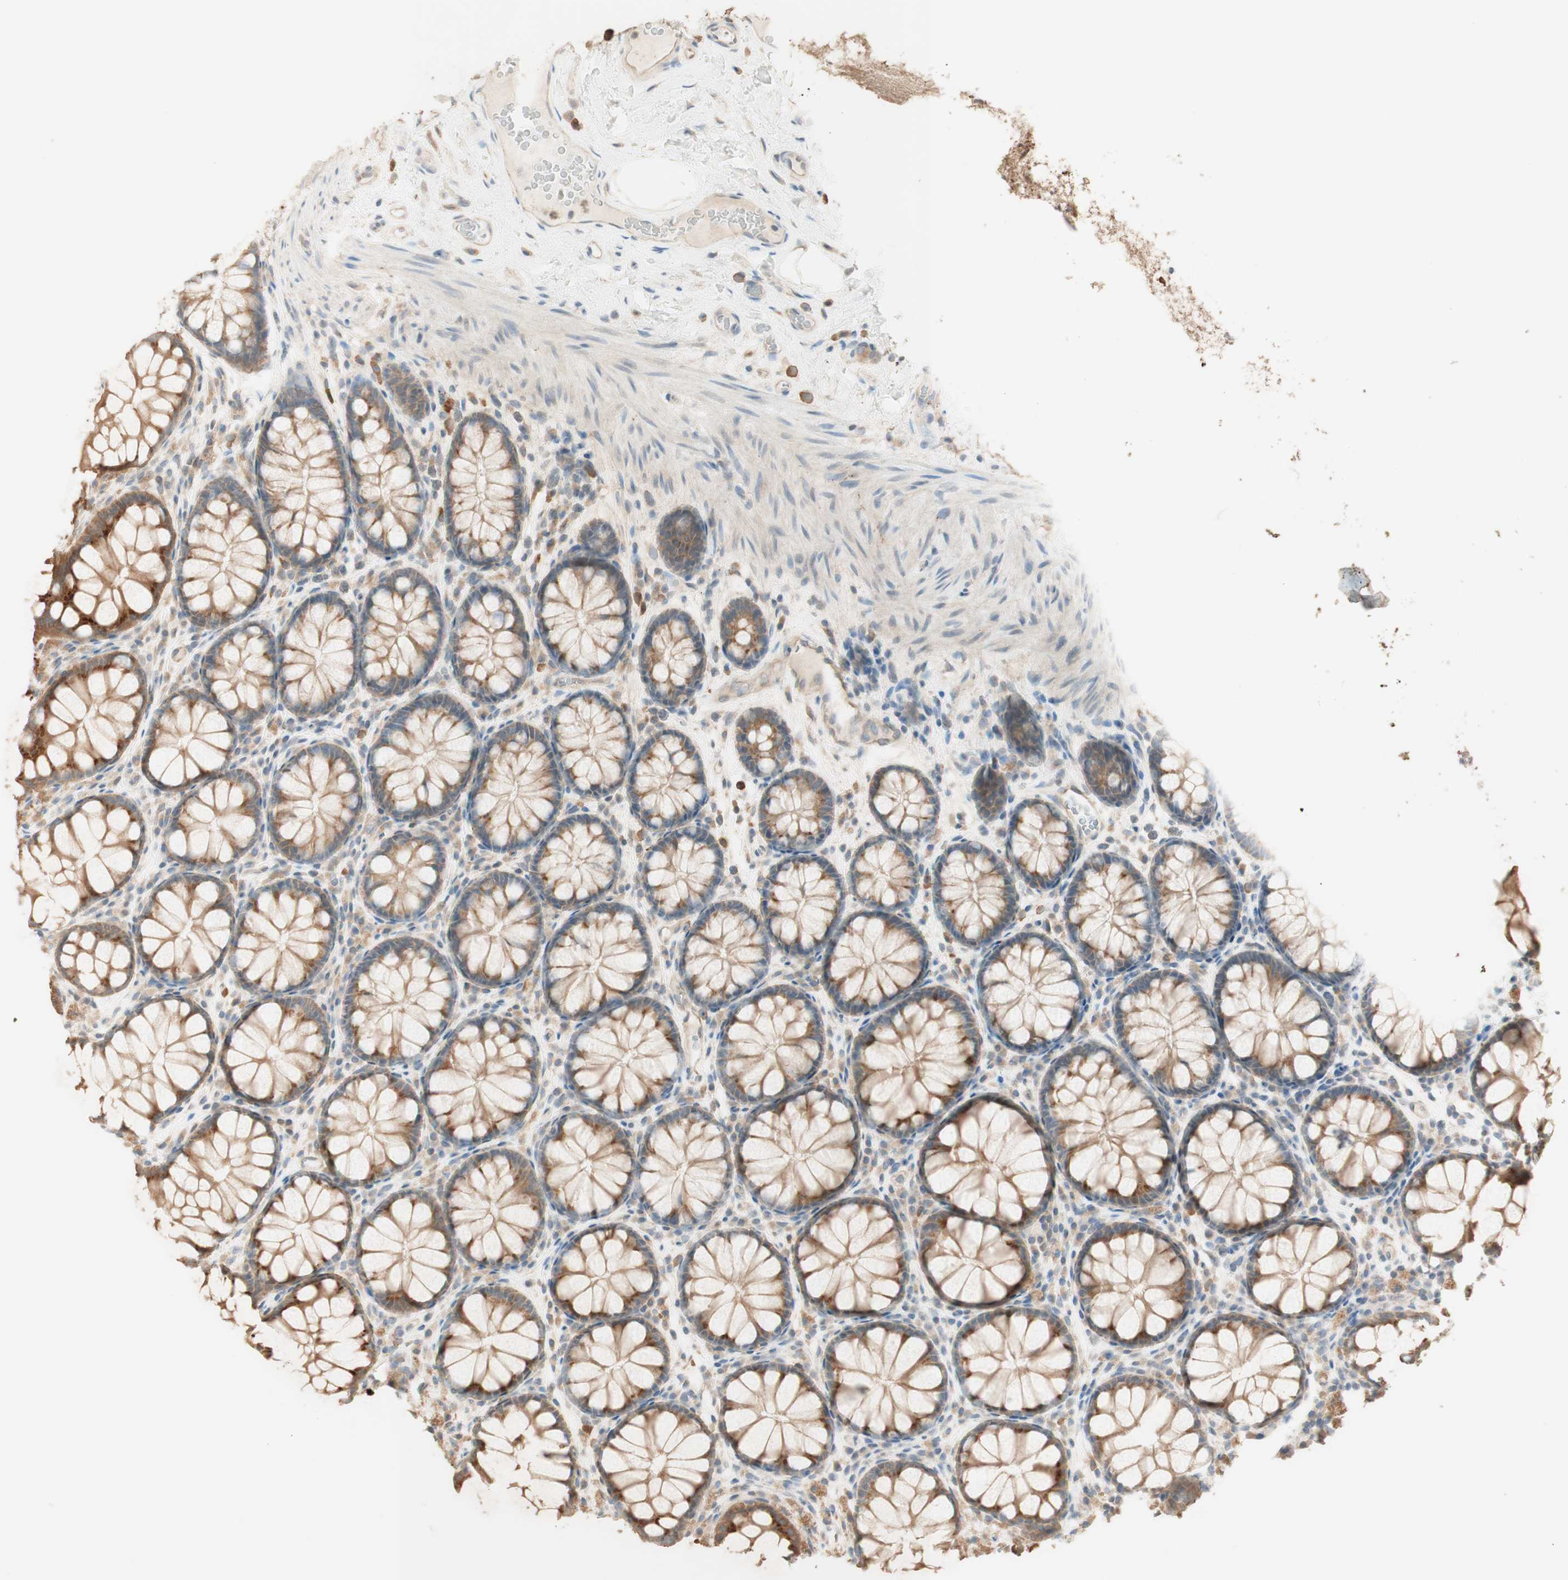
{"staining": {"intensity": "weak", "quantity": ">75%", "location": "cytoplasmic/membranous"}, "tissue": "colon", "cell_type": "Endothelial cells", "image_type": "normal", "snomed": [{"axis": "morphology", "description": "Normal tissue, NOS"}, {"axis": "topography", "description": "Colon"}], "caption": "DAB immunohistochemical staining of benign human colon exhibits weak cytoplasmic/membranous protein staining in approximately >75% of endothelial cells.", "gene": "CLCN2", "patient": {"sex": "female", "age": 55}}